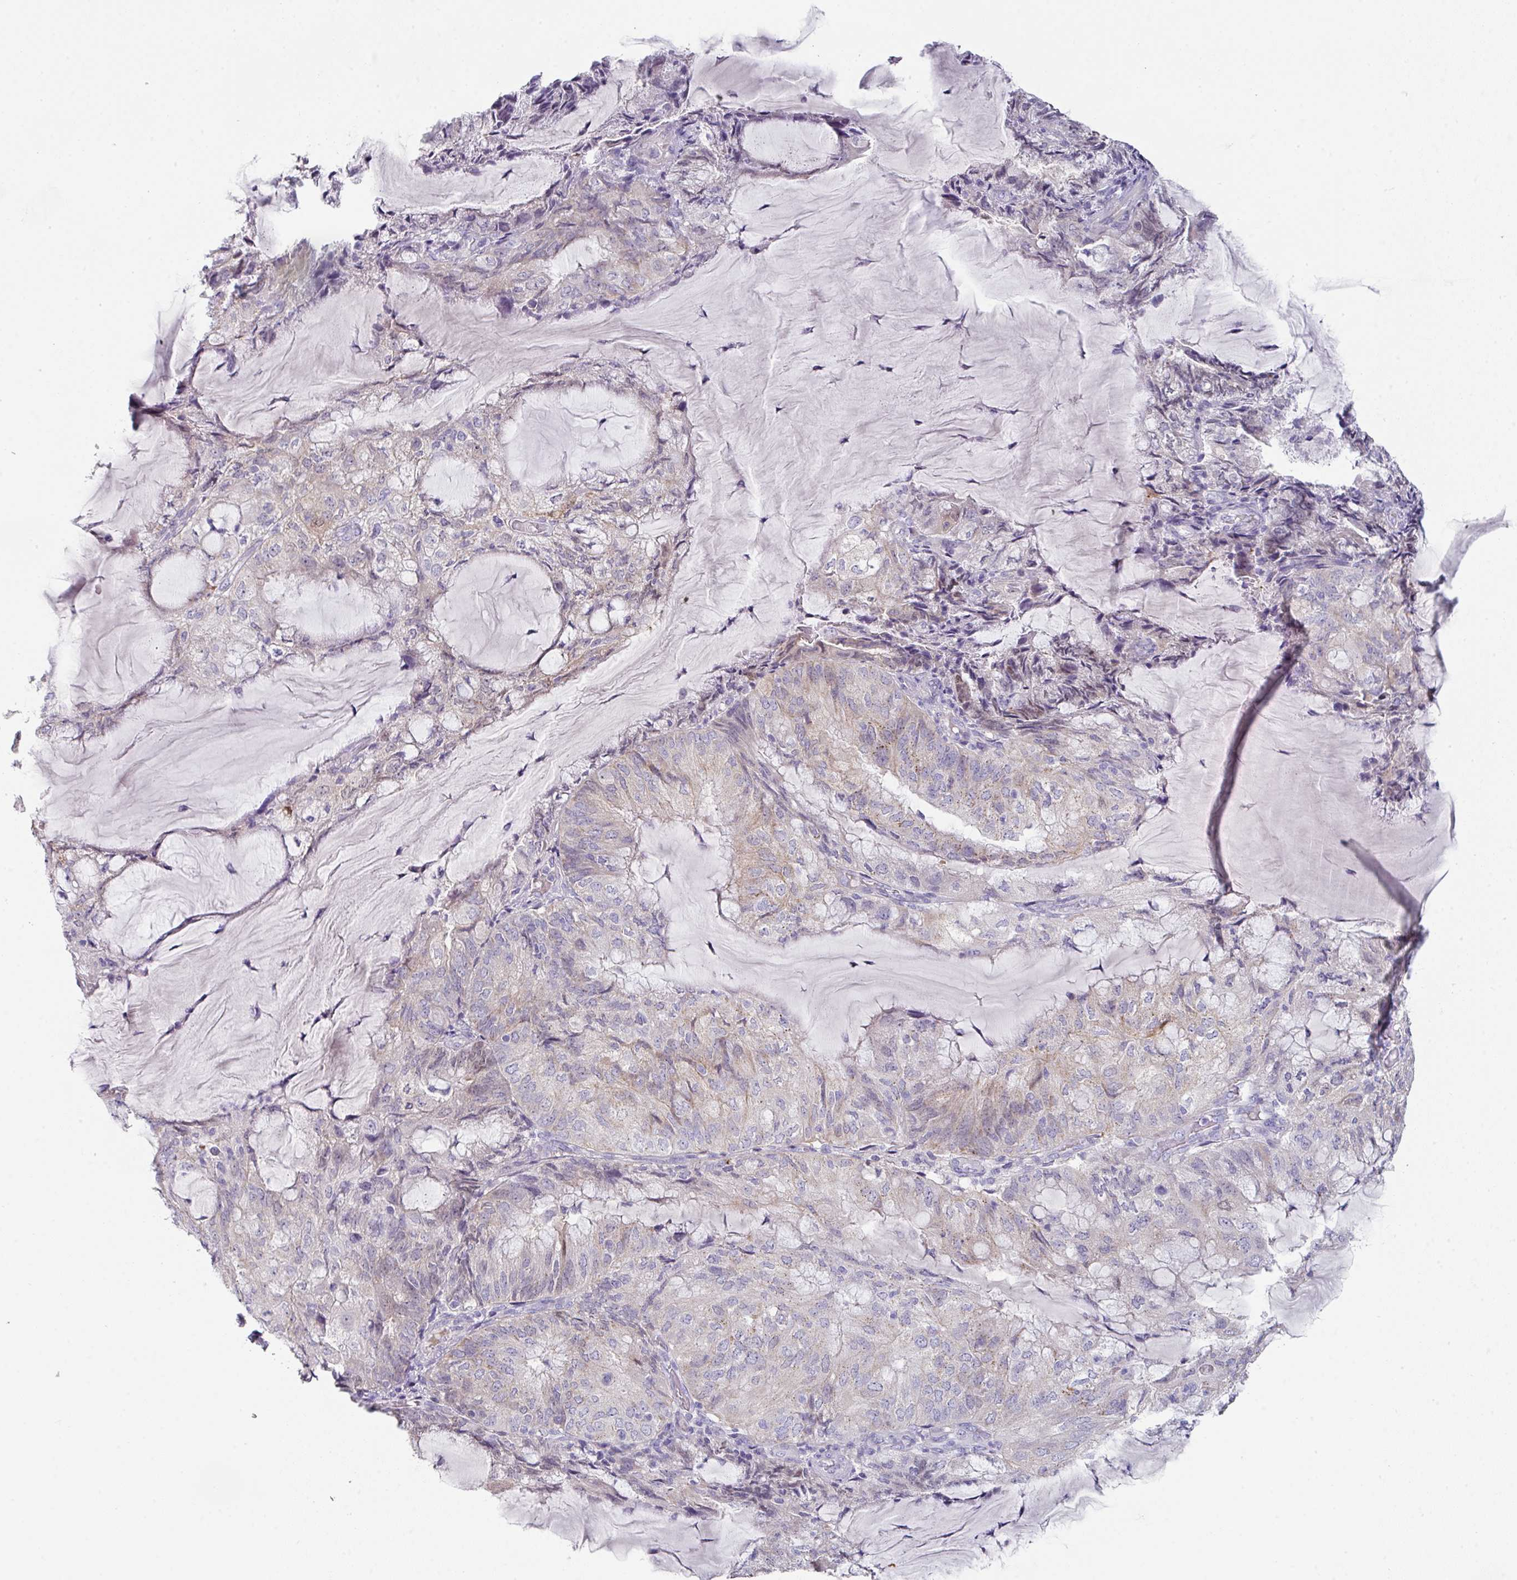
{"staining": {"intensity": "weak", "quantity": "<25%", "location": "cytoplasmic/membranous,nuclear"}, "tissue": "endometrial cancer", "cell_type": "Tumor cells", "image_type": "cancer", "snomed": [{"axis": "morphology", "description": "Adenocarcinoma, NOS"}, {"axis": "topography", "description": "Endometrium"}], "caption": "This is an immunohistochemistry (IHC) histopathology image of human endometrial cancer. There is no expression in tumor cells.", "gene": "DEFB115", "patient": {"sex": "female", "age": 81}}